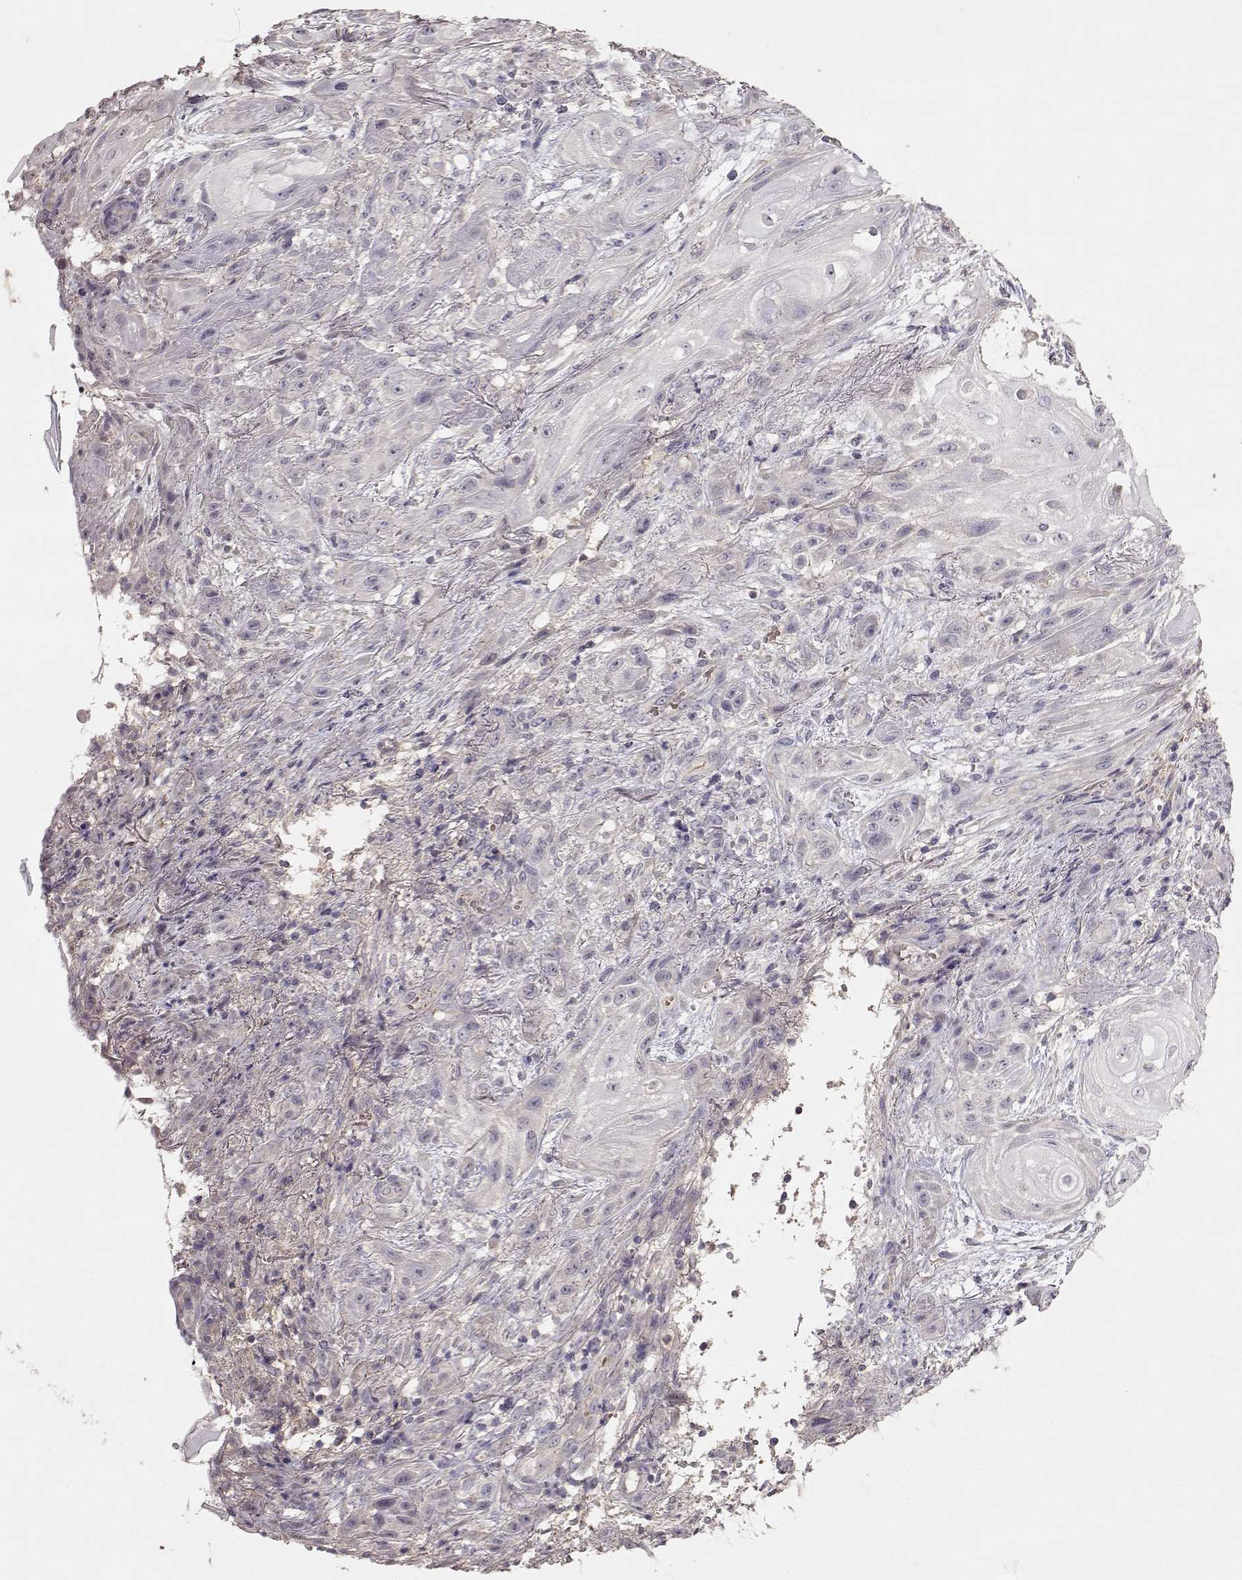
{"staining": {"intensity": "negative", "quantity": "none", "location": "none"}, "tissue": "skin cancer", "cell_type": "Tumor cells", "image_type": "cancer", "snomed": [{"axis": "morphology", "description": "Squamous cell carcinoma, NOS"}, {"axis": "topography", "description": "Skin"}], "caption": "IHC image of neoplastic tissue: human skin cancer stained with DAB displays no significant protein positivity in tumor cells.", "gene": "PMCH", "patient": {"sex": "male", "age": 62}}